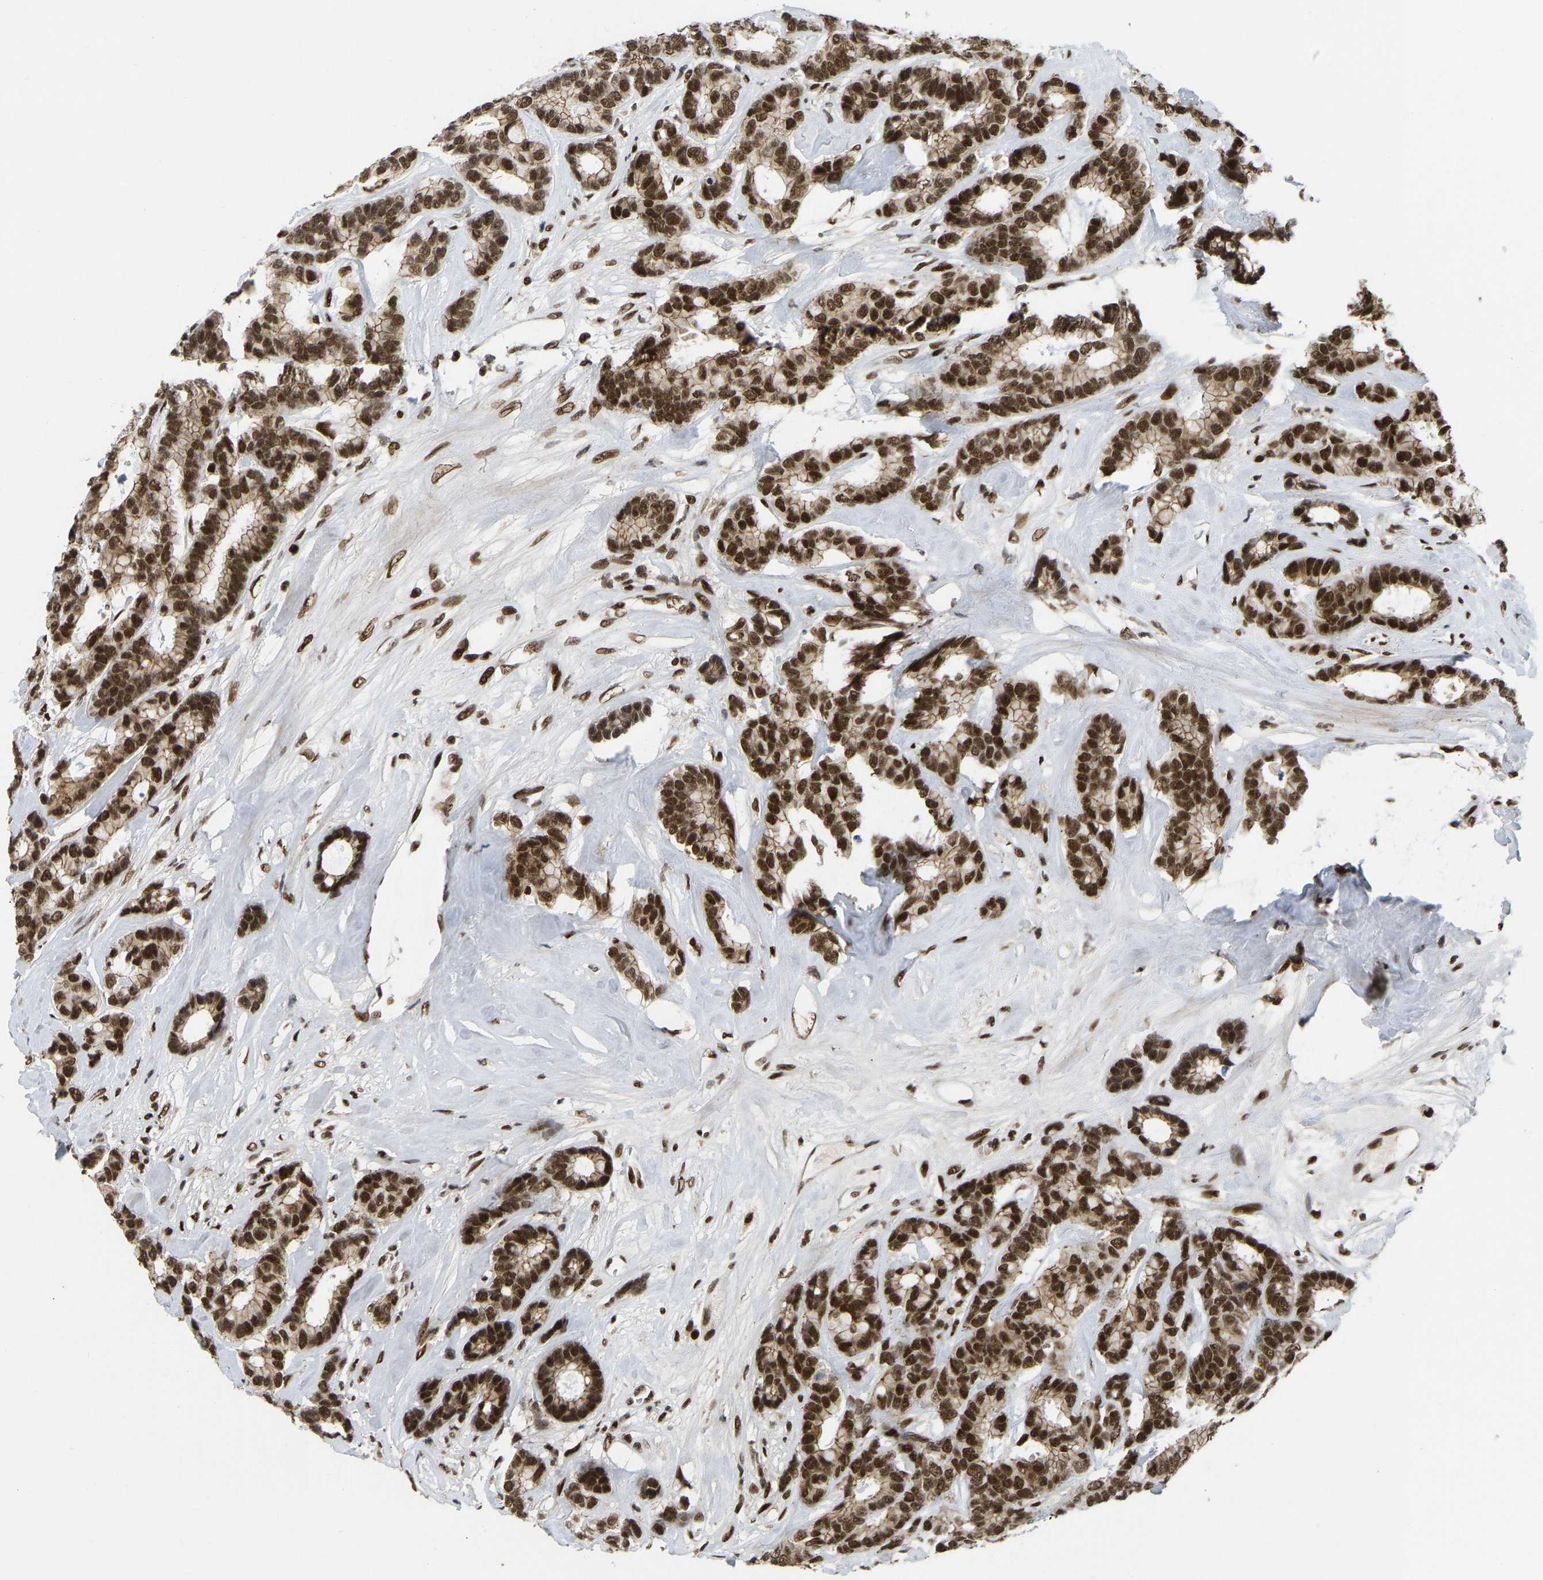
{"staining": {"intensity": "strong", "quantity": ">75%", "location": "nuclear"}, "tissue": "breast cancer", "cell_type": "Tumor cells", "image_type": "cancer", "snomed": [{"axis": "morphology", "description": "Duct carcinoma"}, {"axis": "topography", "description": "Breast"}], "caption": "There is high levels of strong nuclear positivity in tumor cells of breast cancer, as demonstrated by immunohistochemical staining (brown color).", "gene": "FOXK1", "patient": {"sex": "female", "age": 87}}